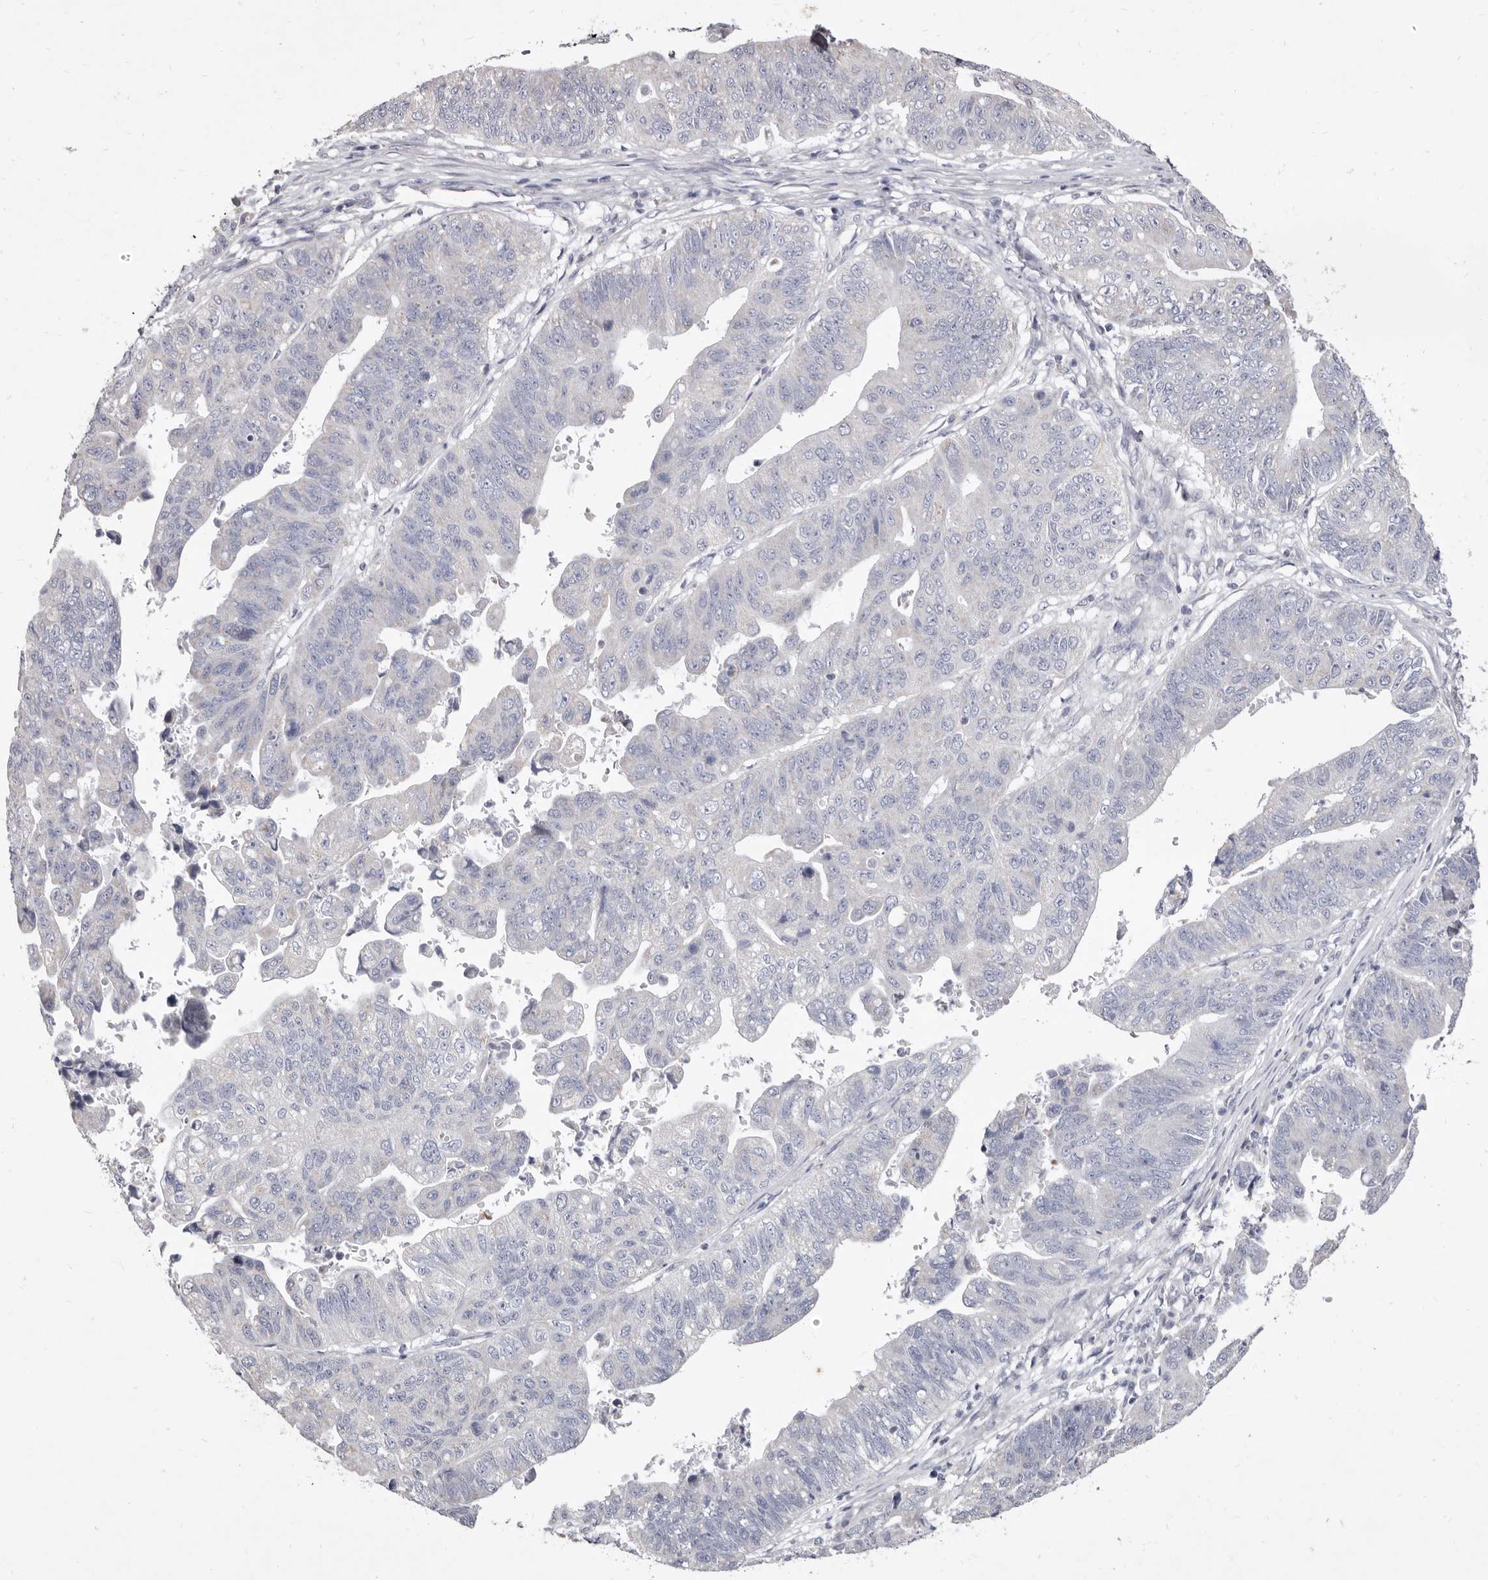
{"staining": {"intensity": "negative", "quantity": "none", "location": "none"}, "tissue": "stomach cancer", "cell_type": "Tumor cells", "image_type": "cancer", "snomed": [{"axis": "morphology", "description": "Adenocarcinoma, NOS"}, {"axis": "topography", "description": "Stomach"}], "caption": "Photomicrograph shows no significant protein staining in tumor cells of stomach cancer (adenocarcinoma).", "gene": "CYP2E1", "patient": {"sex": "male", "age": 59}}